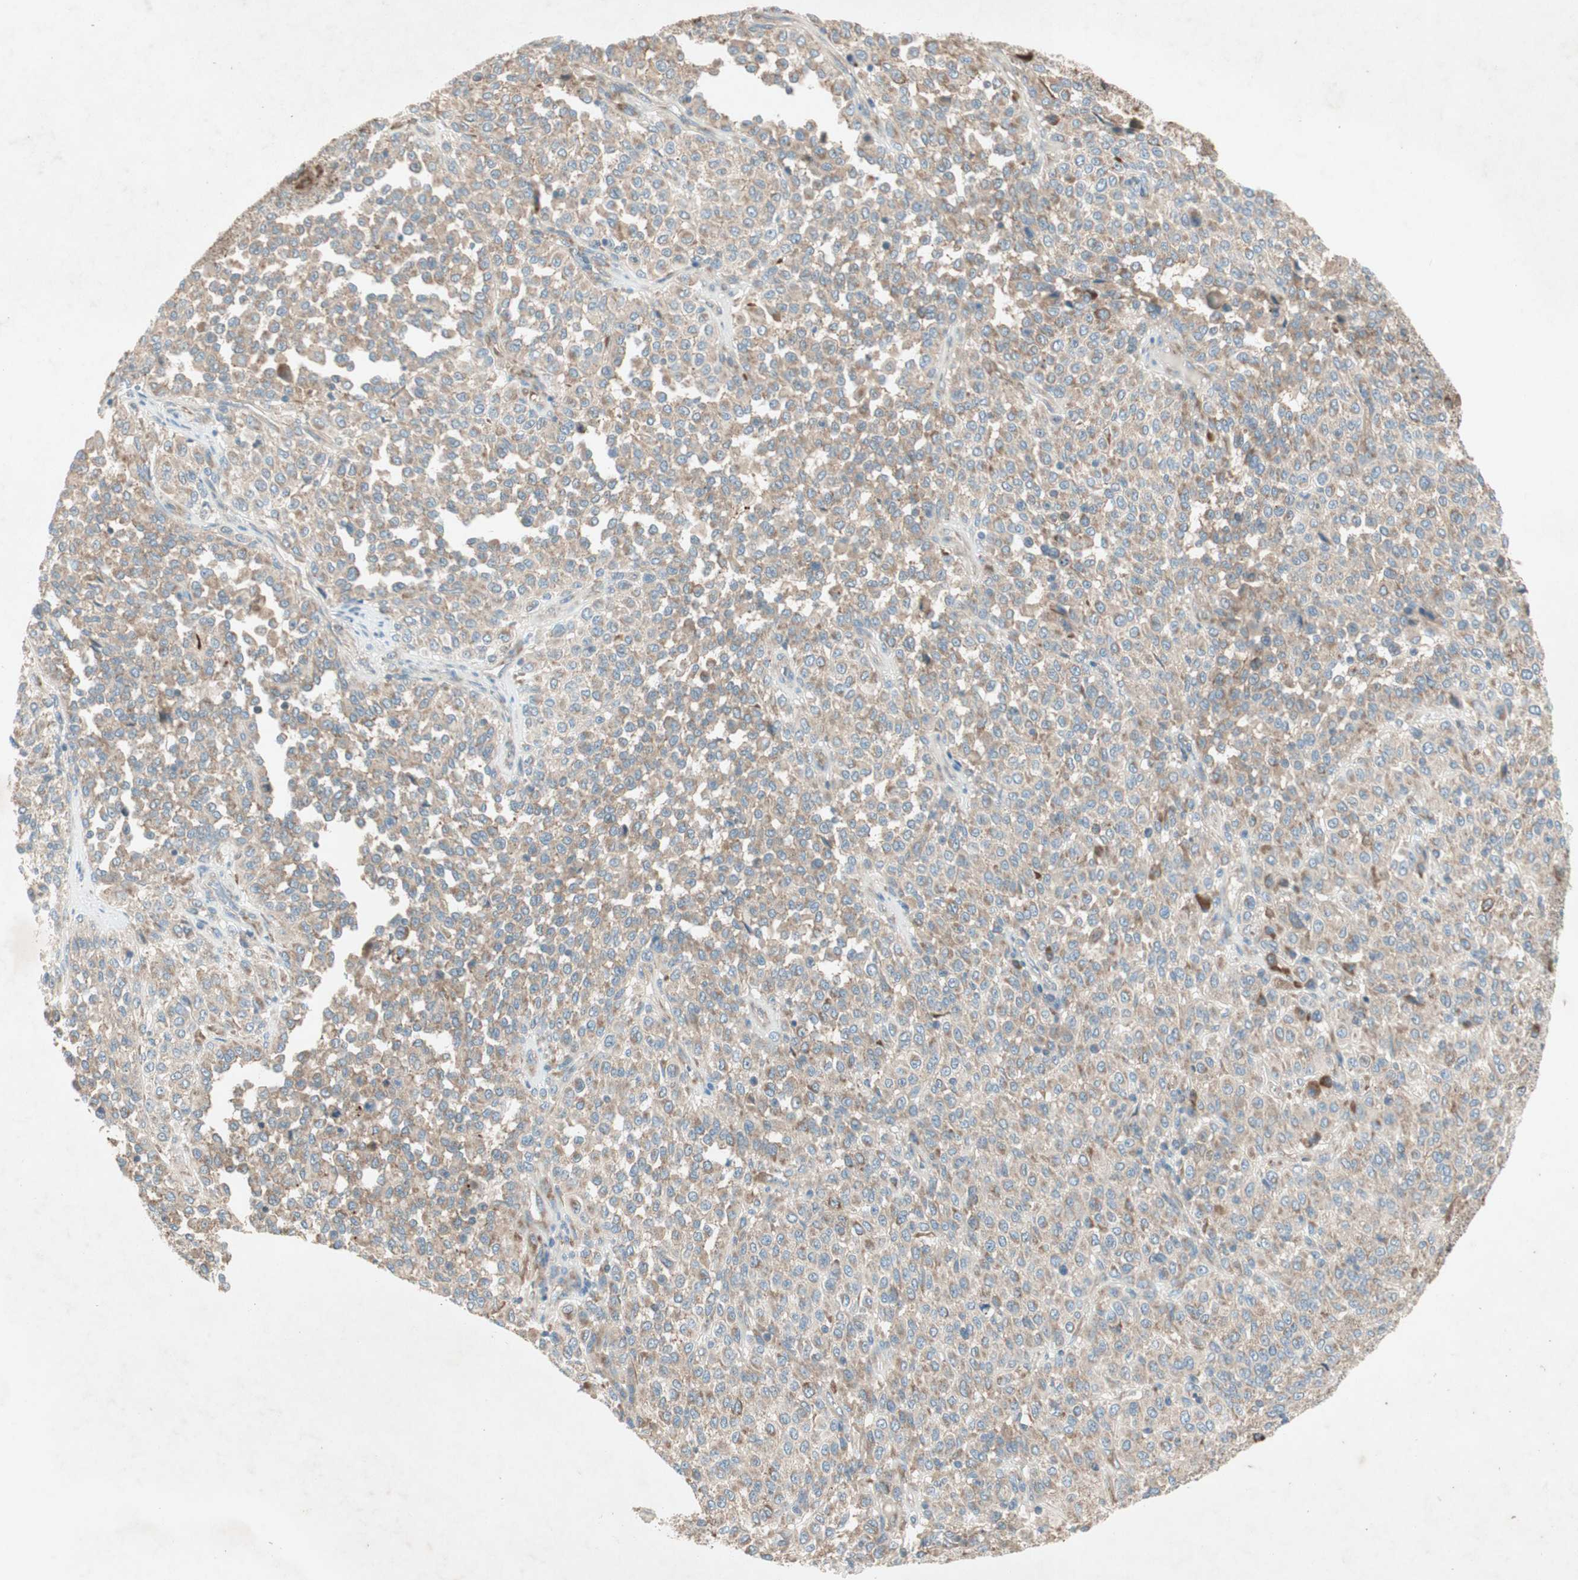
{"staining": {"intensity": "moderate", "quantity": ">75%", "location": "cytoplasmic/membranous"}, "tissue": "melanoma", "cell_type": "Tumor cells", "image_type": "cancer", "snomed": [{"axis": "morphology", "description": "Malignant melanoma, Metastatic site"}, {"axis": "topography", "description": "Pancreas"}], "caption": "Protein expression analysis of human malignant melanoma (metastatic site) reveals moderate cytoplasmic/membranous positivity in approximately >75% of tumor cells.", "gene": "RPL23", "patient": {"sex": "female", "age": 30}}